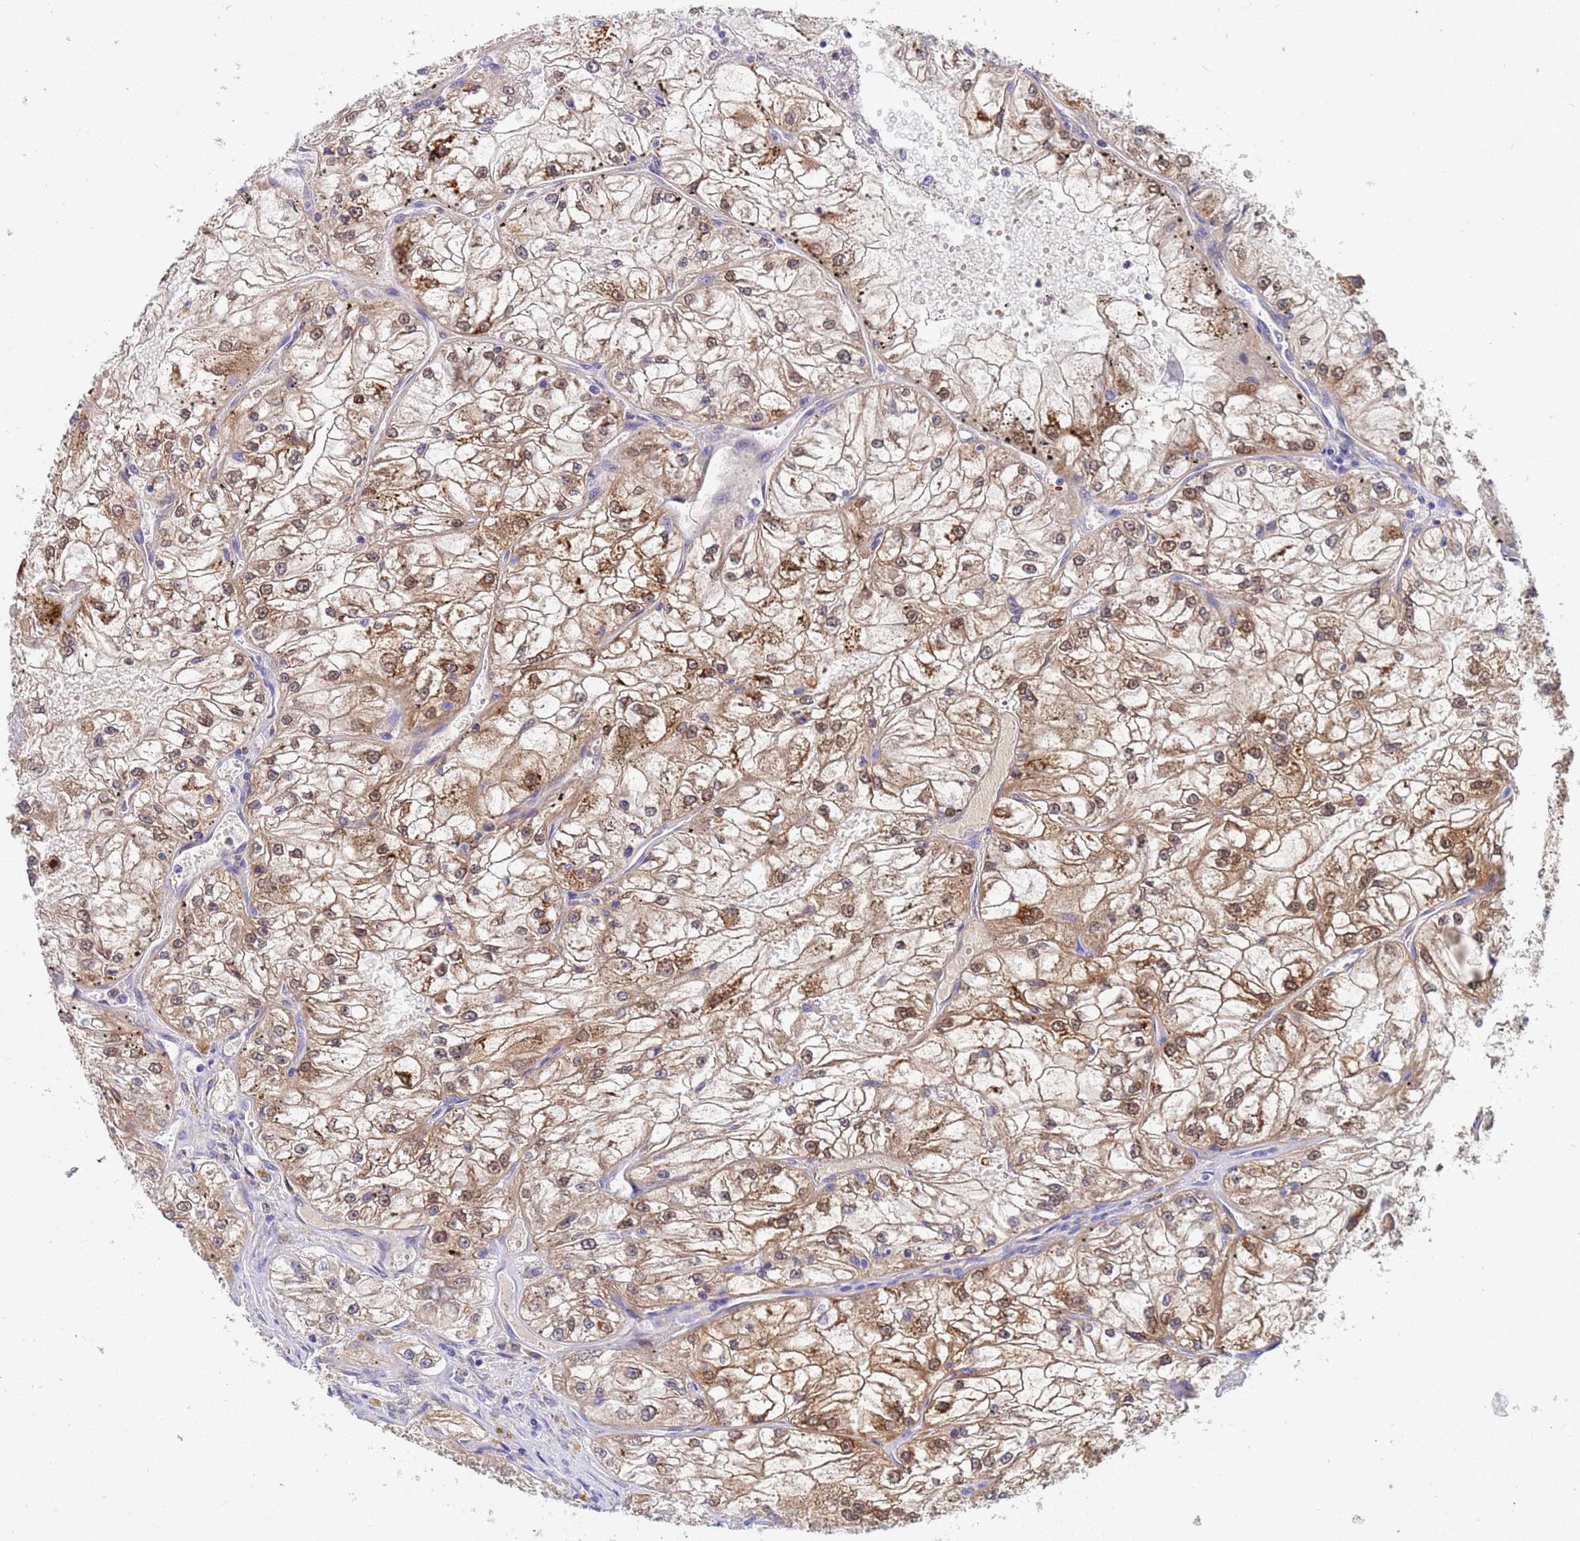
{"staining": {"intensity": "strong", "quantity": "25%-75%", "location": "cytoplasmic/membranous"}, "tissue": "renal cancer", "cell_type": "Tumor cells", "image_type": "cancer", "snomed": [{"axis": "morphology", "description": "Adenocarcinoma, NOS"}, {"axis": "topography", "description": "Kidney"}], "caption": "Immunohistochemistry of human adenocarcinoma (renal) reveals high levels of strong cytoplasmic/membranous staining in approximately 25%-75% of tumor cells.", "gene": "TTLL11", "patient": {"sex": "female", "age": 72}}